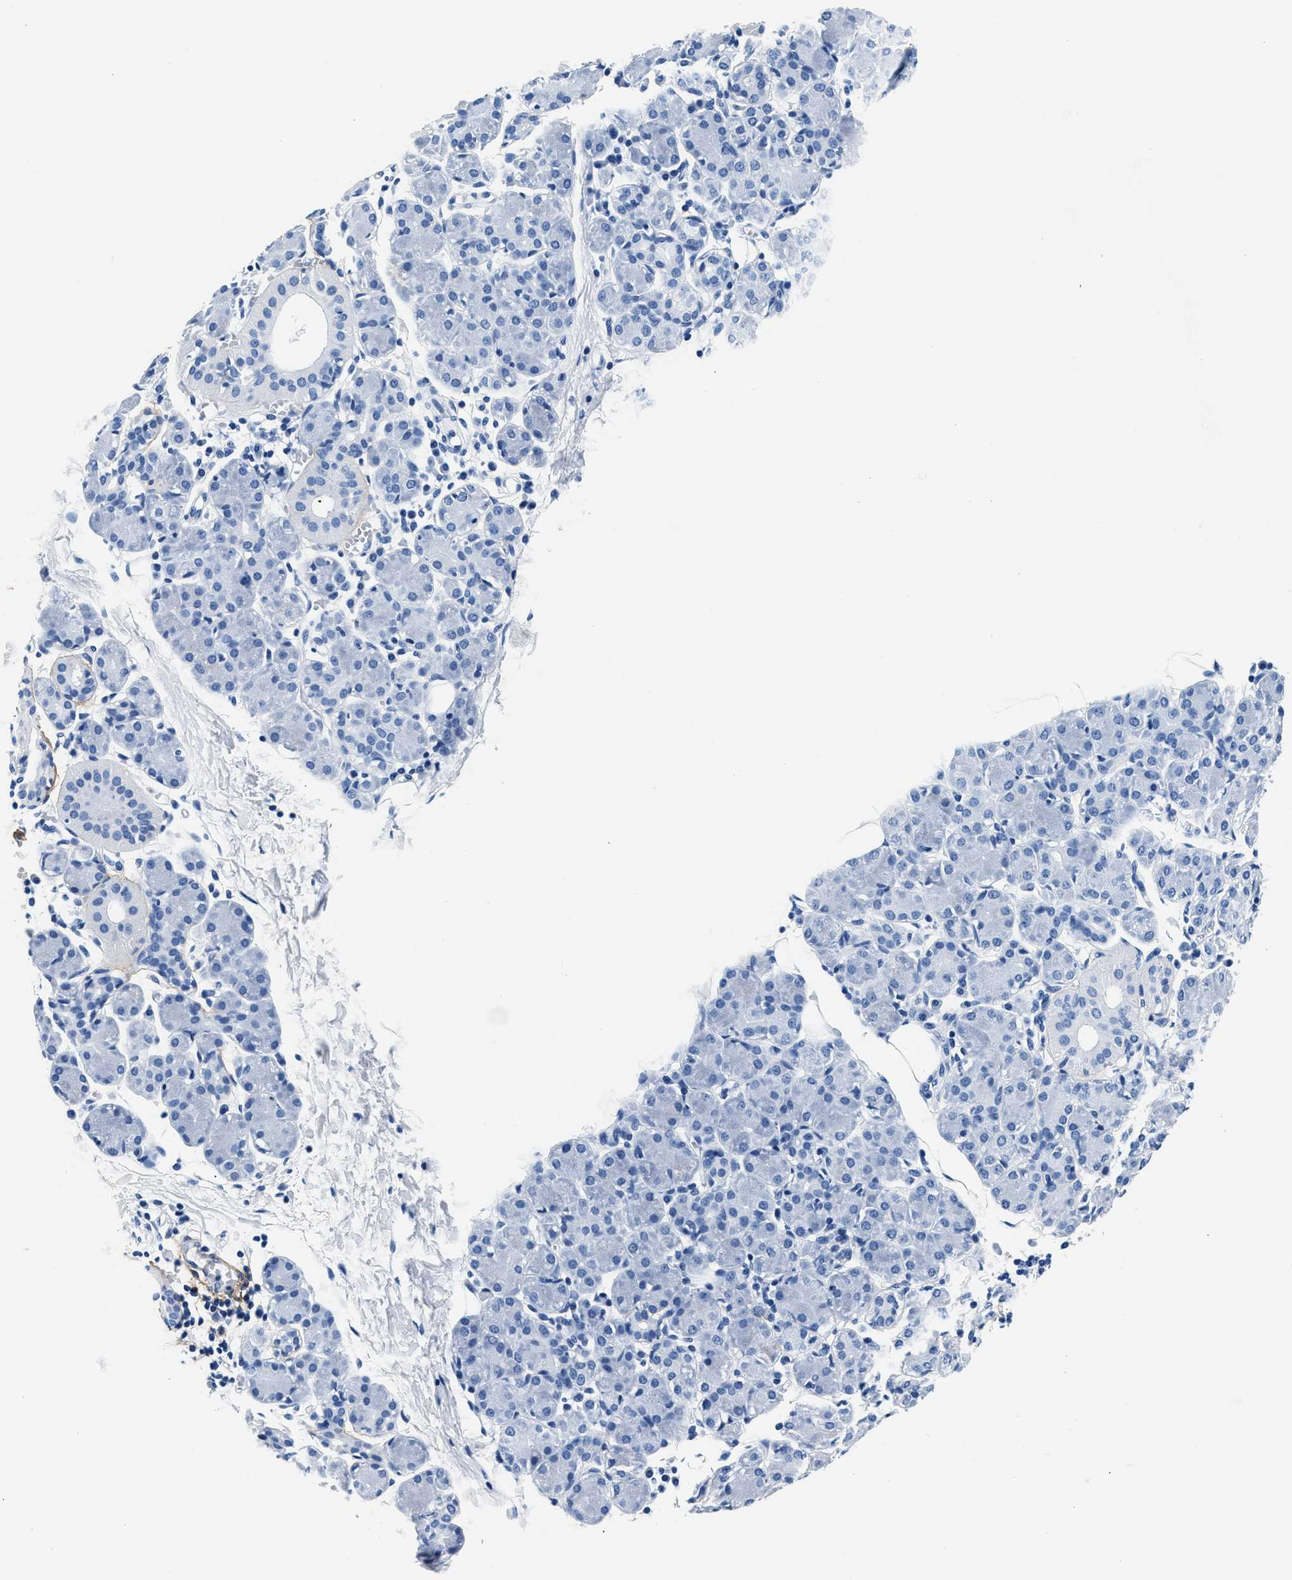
{"staining": {"intensity": "negative", "quantity": "none", "location": "none"}, "tissue": "salivary gland", "cell_type": "Glandular cells", "image_type": "normal", "snomed": [{"axis": "morphology", "description": "Normal tissue, NOS"}, {"axis": "morphology", "description": "Inflammation, NOS"}, {"axis": "topography", "description": "Lymph node"}, {"axis": "topography", "description": "Salivary gland"}], "caption": "High power microscopy image of an immunohistochemistry (IHC) histopathology image of benign salivary gland, revealing no significant staining in glandular cells.", "gene": "TNR", "patient": {"sex": "male", "age": 3}}